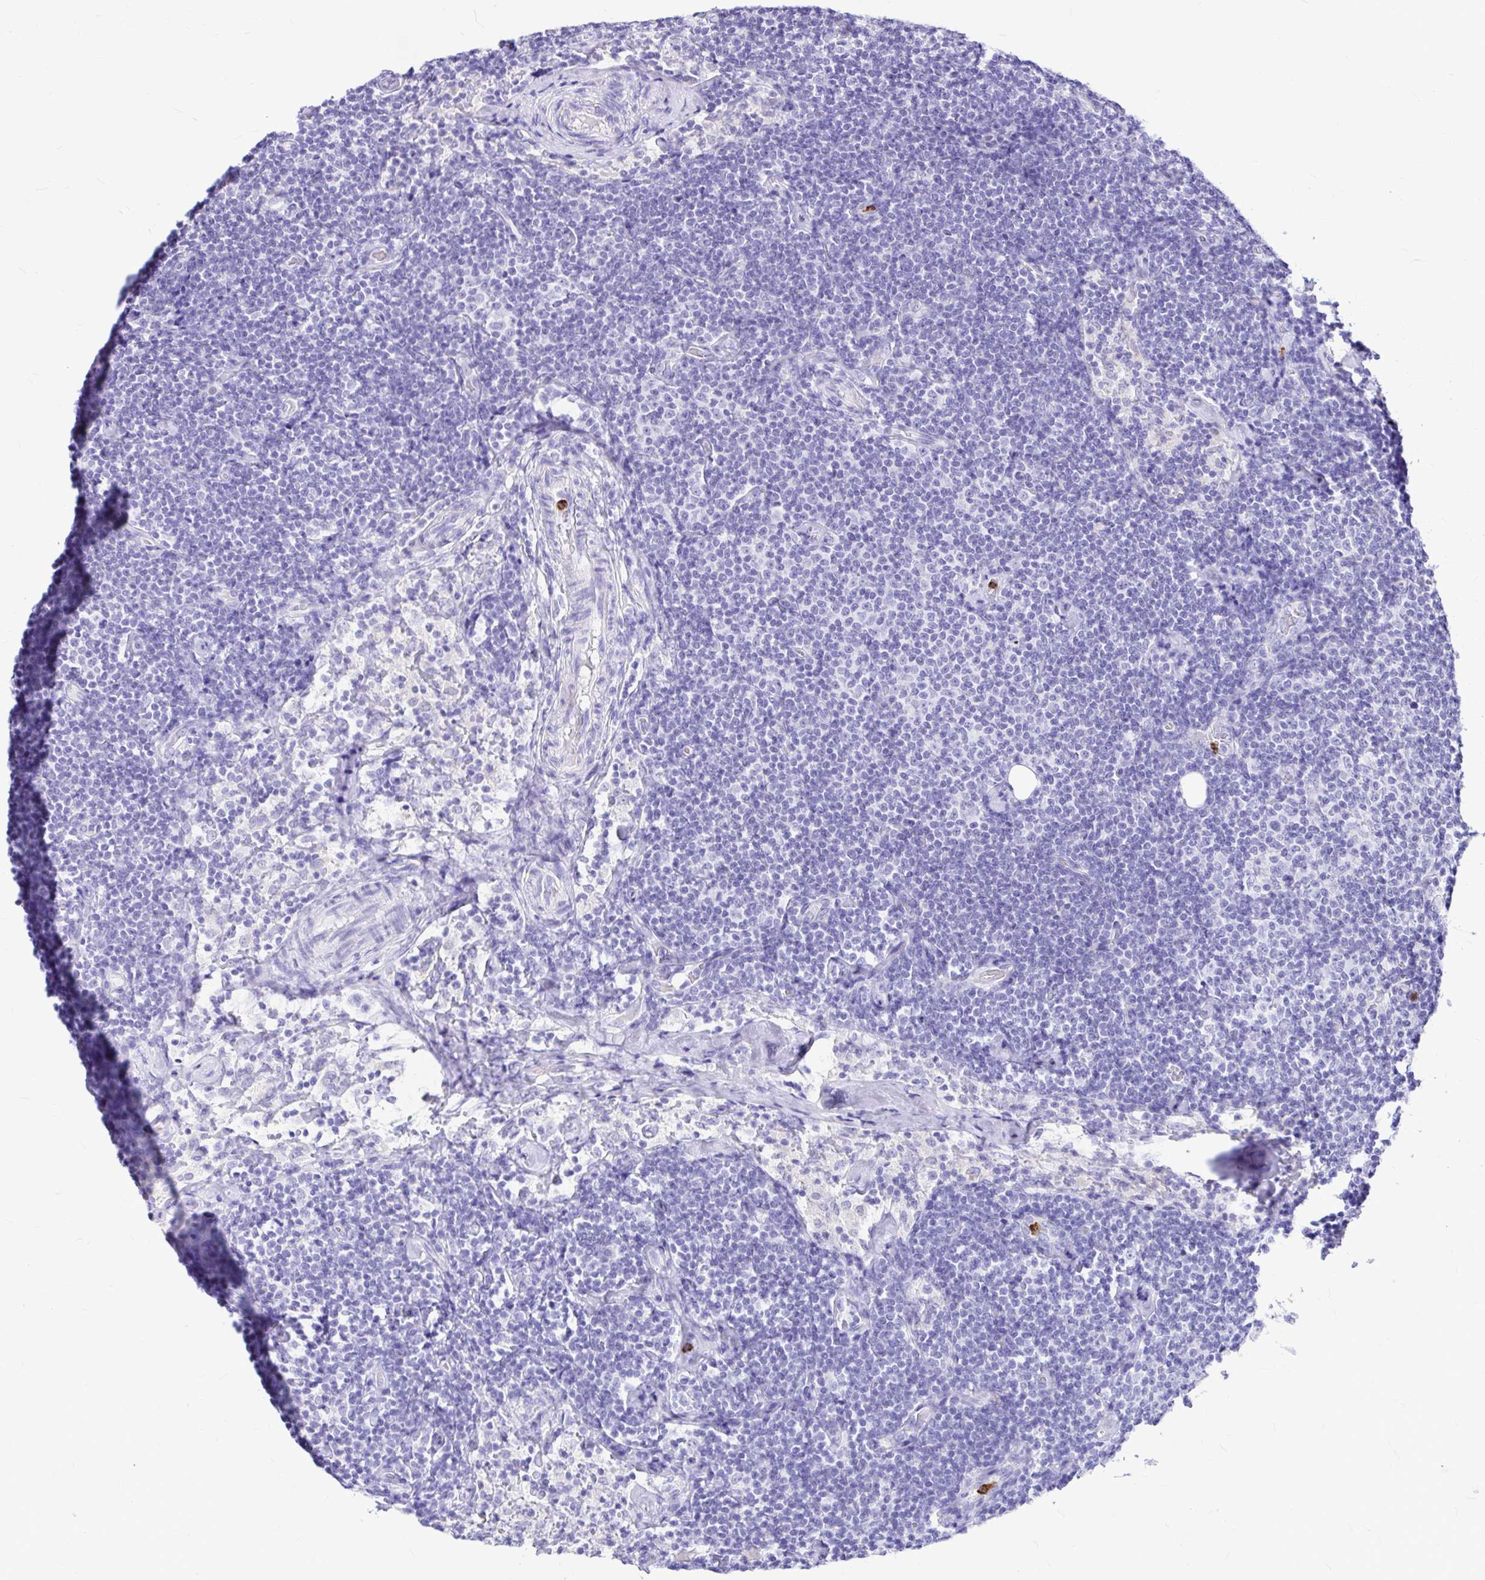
{"staining": {"intensity": "negative", "quantity": "none", "location": "none"}, "tissue": "lymphoma", "cell_type": "Tumor cells", "image_type": "cancer", "snomed": [{"axis": "morphology", "description": "Malignant lymphoma, non-Hodgkin's type, Low grade"}, {"axis": "topography", "description": "Lymph node"}], "caption": "The immunohistochemistry (IHC) histopathology image has no significant expression in tumor cells of lymphoma tissue. Nuclei are stained in blue.", "gene": "CLEC1B", "patient": {"sex": "male", "age": 81}}